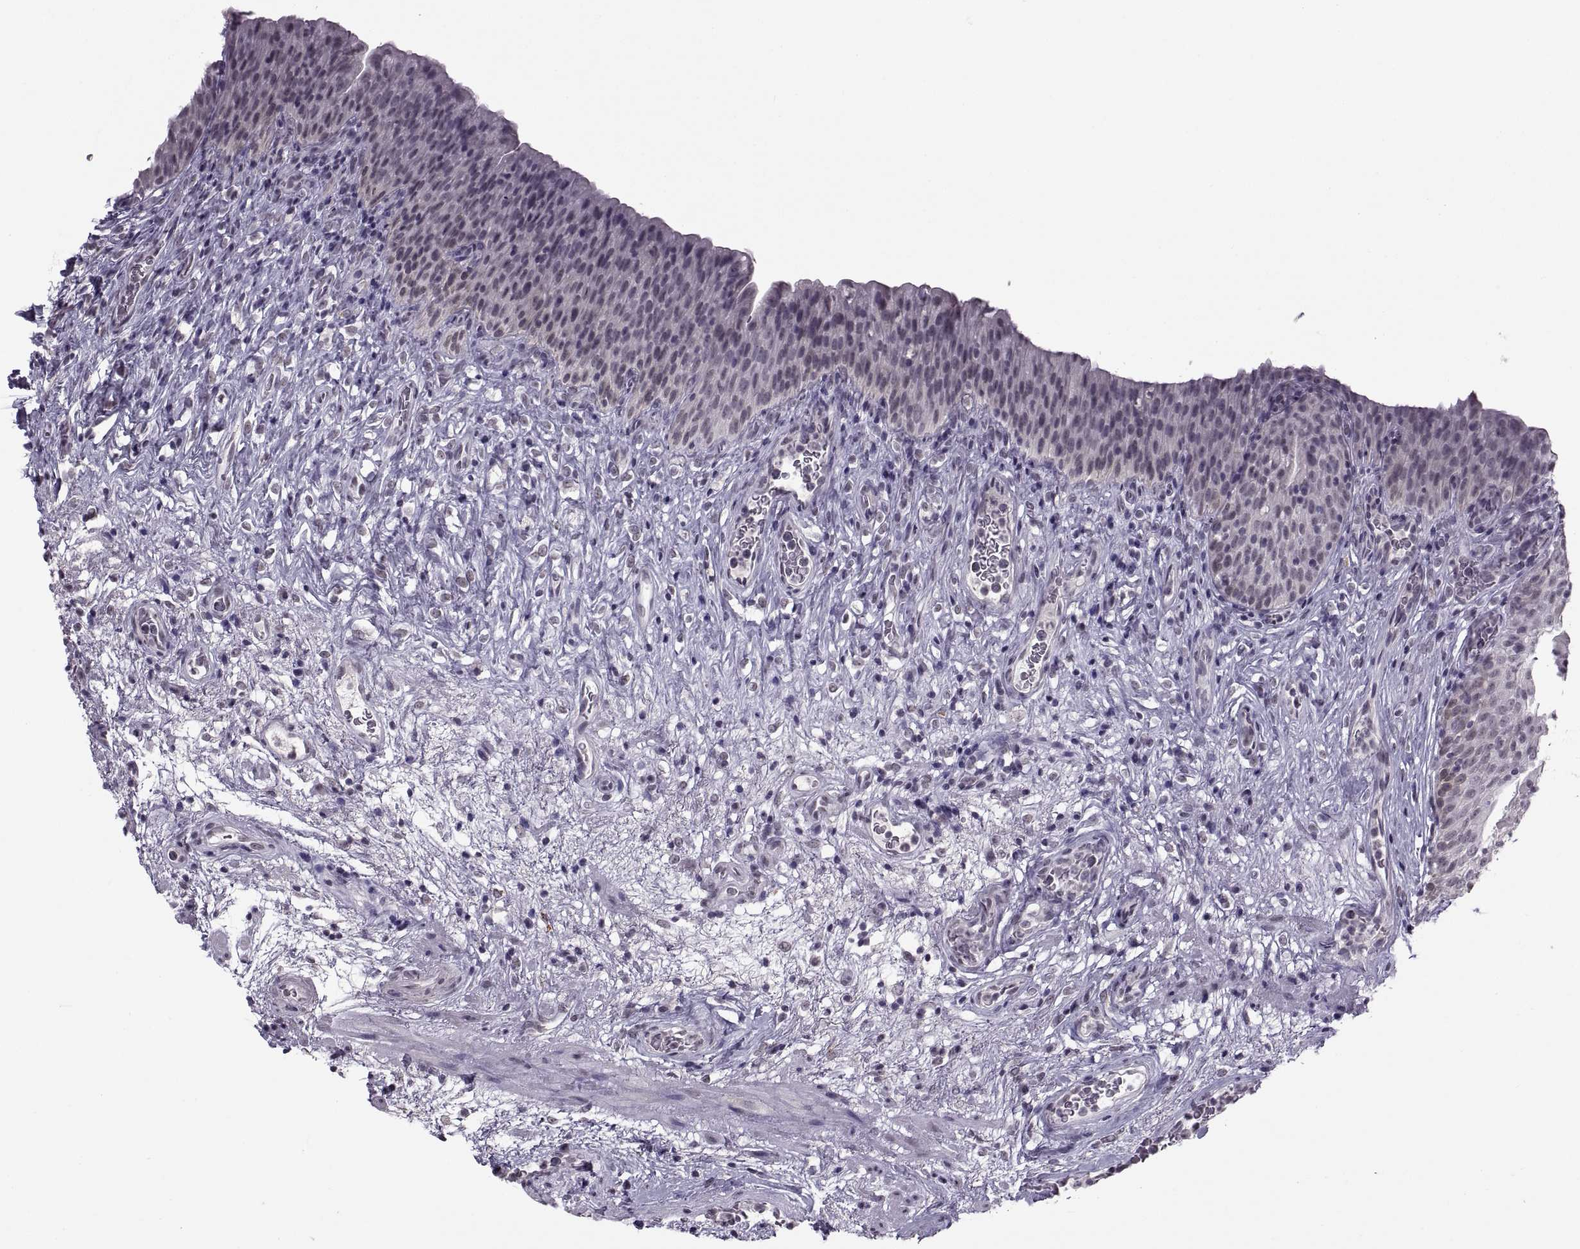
{"staining": {"intensity": "negative", "quantity": "none", "location": "none"}, "tissue": "urinary bladder", "cell_type": "Urothelial cells", "image_type": "normal", "snomed": [{"axis": "morphology", "description": "Normal tissue, NOS"}, {"axis": "topography", "description": "Urinary bladder"}], "caption": "IHC of normal urinary bladder demonstrates no positivity in urothelial cells.", "gene": "OTP", "patient": {"sex": "male", "age": 76}}